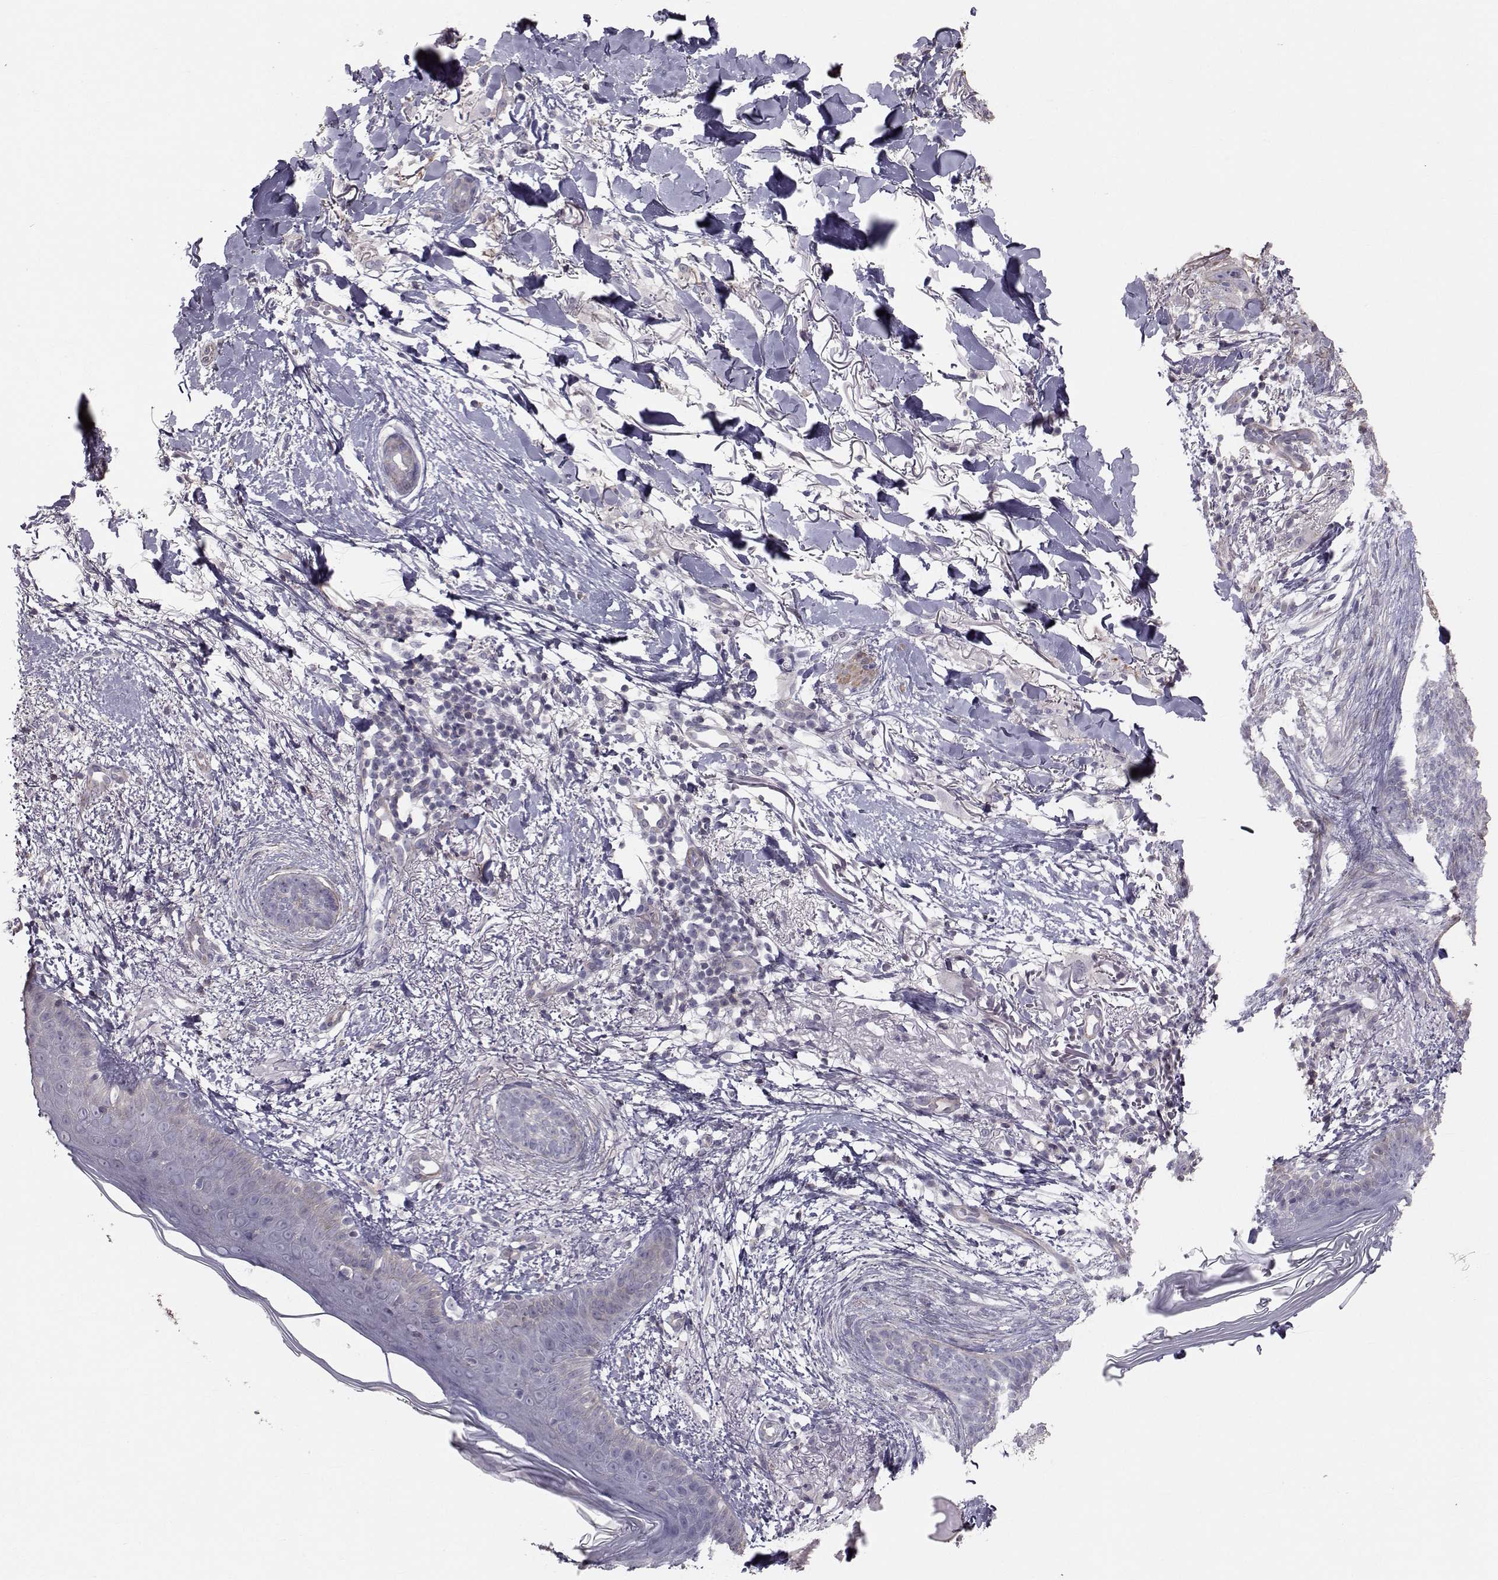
{"staining": {"intensity": "negative", "quantity": "none", "location": "none"}, "tissue": "skin cancer", "cell_type": "Tumor cells", "image_type": "cancer", "snomed": [{"axis": "morphology", "description": "Normal tissue, NOS"}, {"axis": "morphology", "description": "Basal cell carcinoma"}, {"axis": "topography", "description": "Skin"}], "caption": "Immunohistochemical staining of skin basal cell carcinoma reveals no significant expression in tumor cells.", "gene": "GARIN3", "patient": {"sex": "male", "age": 84}}